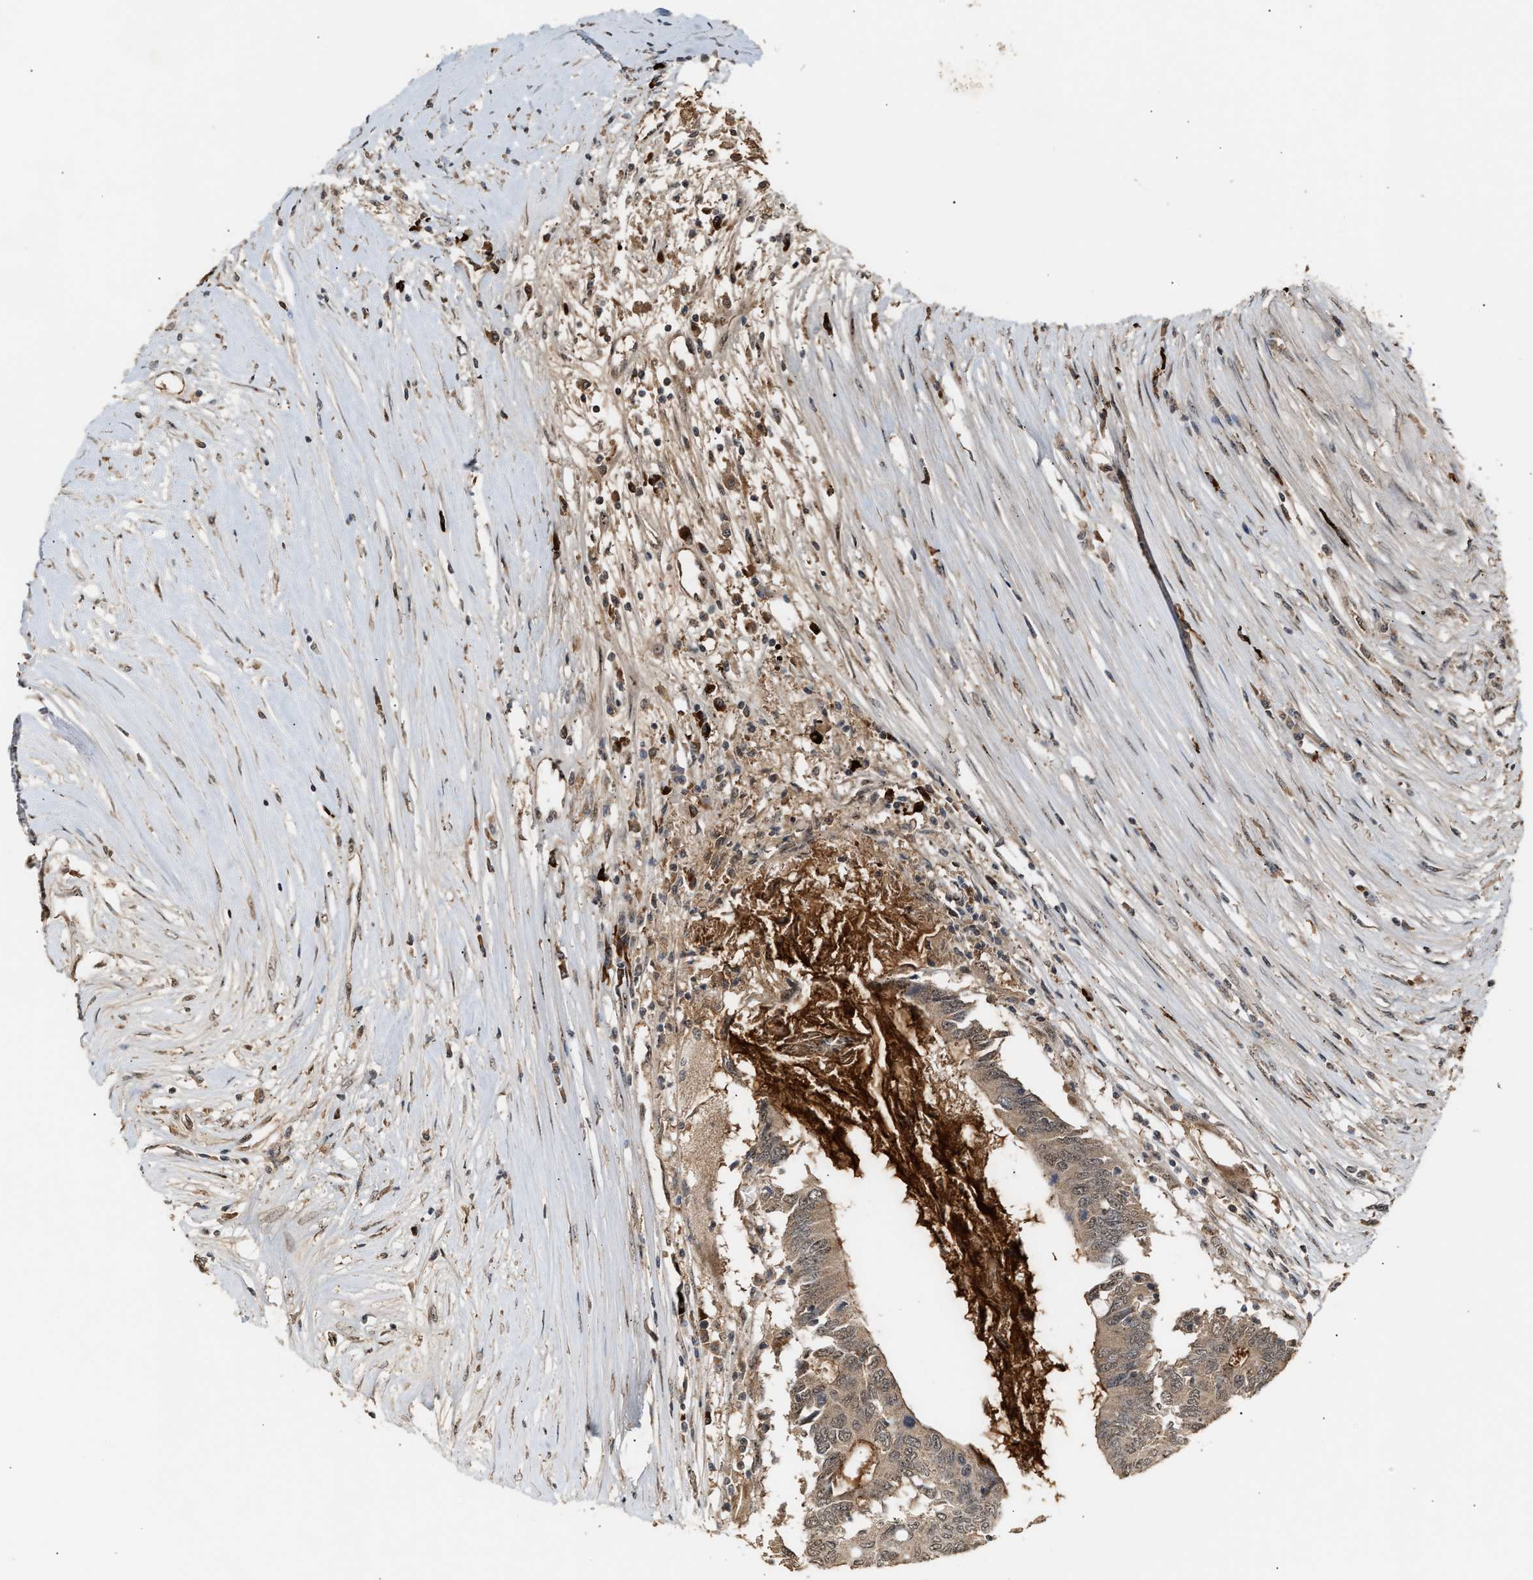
{"staining": {"intensity": "negative", "quantity": "none", "location": "none"}, "tissue": "colorectal cancer", "cell_type": "Tumor cells", "image_type": "cancer", "snomed": [{"axis": "morphology", "description": "Adenocarcinoma, NOS"}, {"axis": "topography", "description": "Rectum"}], "caption": "An immunohistochemistry image of adenocarcinoma (colorectal) is shown. There is no staining in tumor cells of adenocarcinoma (colorectal).", "gene": "ZFAND5", "patient": {"sex": "male", "age": 63}}